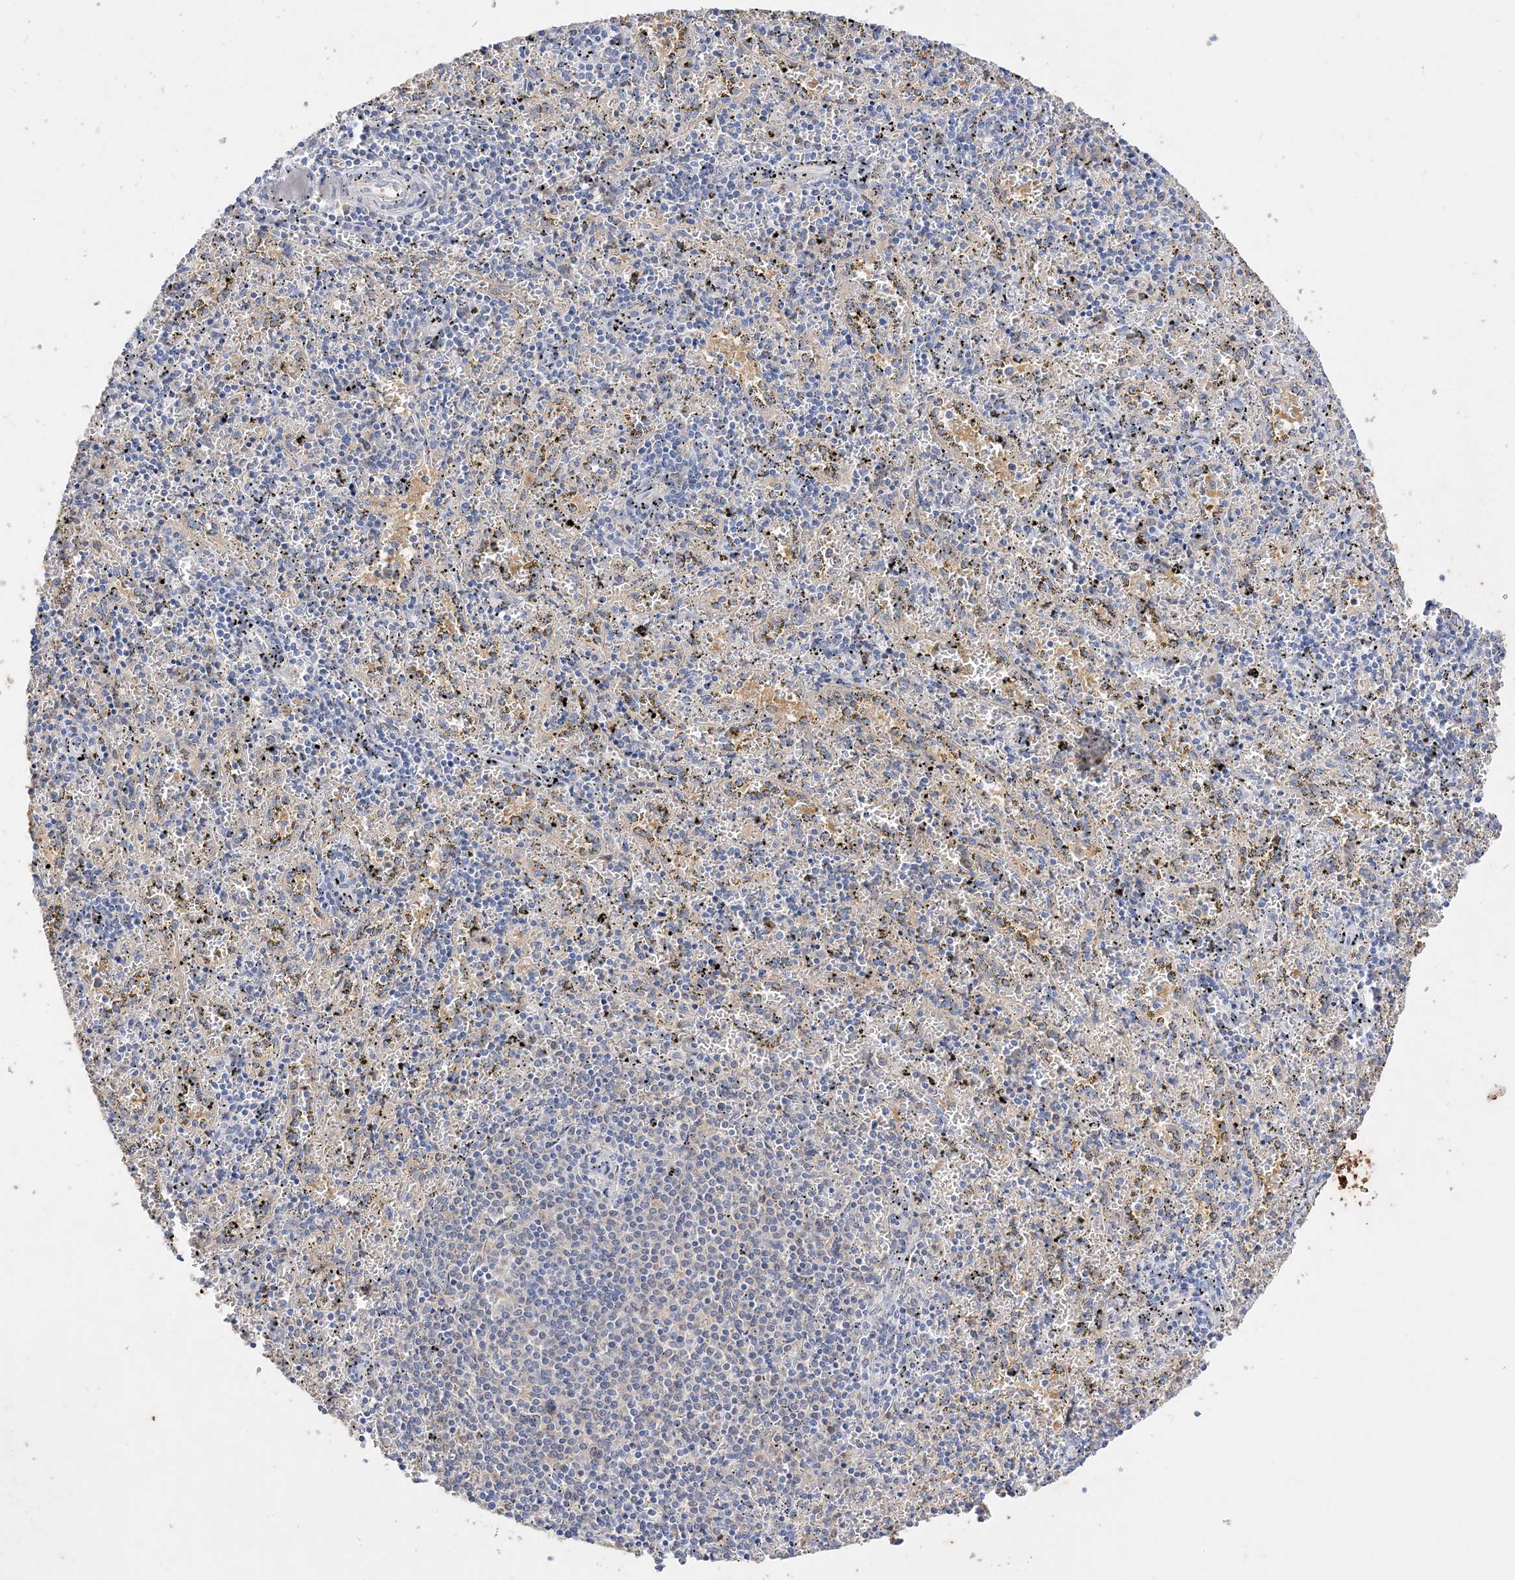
{"staining": {"intensity": "moderate", "quantity": "<25%", "location": "cytoplasmic/membranous"}, "tissue": "spleen", "cell_type": "Cells in red pulp", "image_type": "normal", "snomed": [{"axis": "morphology", "description": "Normal tissue, NOS"}, {"axis": "topography", "description": "Spleen"}], "caption": "Spleen was stained to show a protein in brown. There is low levels of moderate cytoplasmic/membranous positivity in about <25% of cells in red pulp. Ihc stains the protein in brown and the nuclei are stained blue.", "gene": "ARV1", "patient": {"sex": "male", "age": 11}}